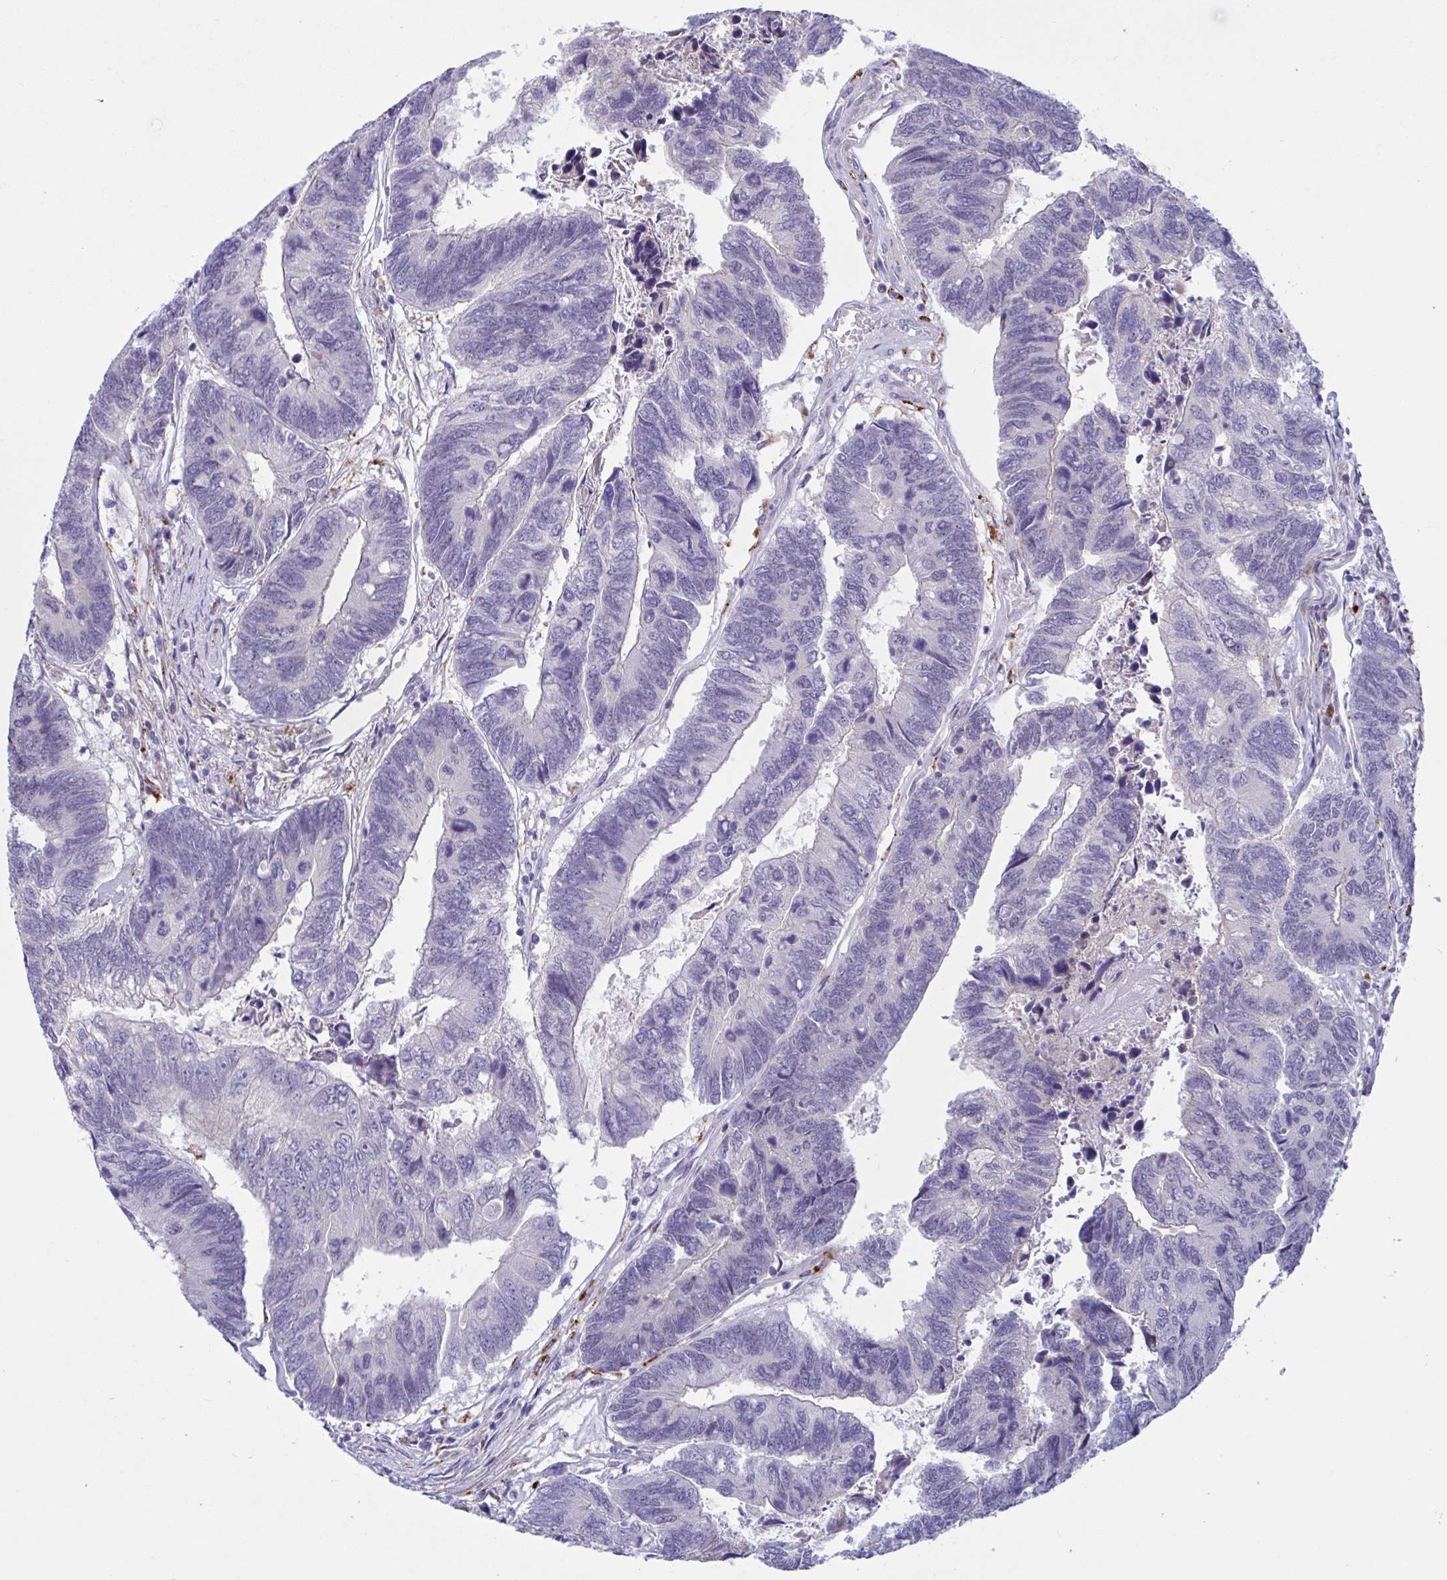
{"staining": {"intensity": "negative", "quantity": "none", "location": "none"}, "tissue": "colorectal cancer", "cell_type": "Tumor cells", "image_type": "cancer", "snomed": [{"axis": "morphology", "description": "Adenocarcinoma, NOS"}, {"axis": "topography", "description": "Colon"}], "caption": "Colorectal cancer (adenocarcinoma) stained for a protein using IHC shows no positivity tumor cells.", "gene": "FAM219B", "patient": {"sex": "female", "age": 67}}